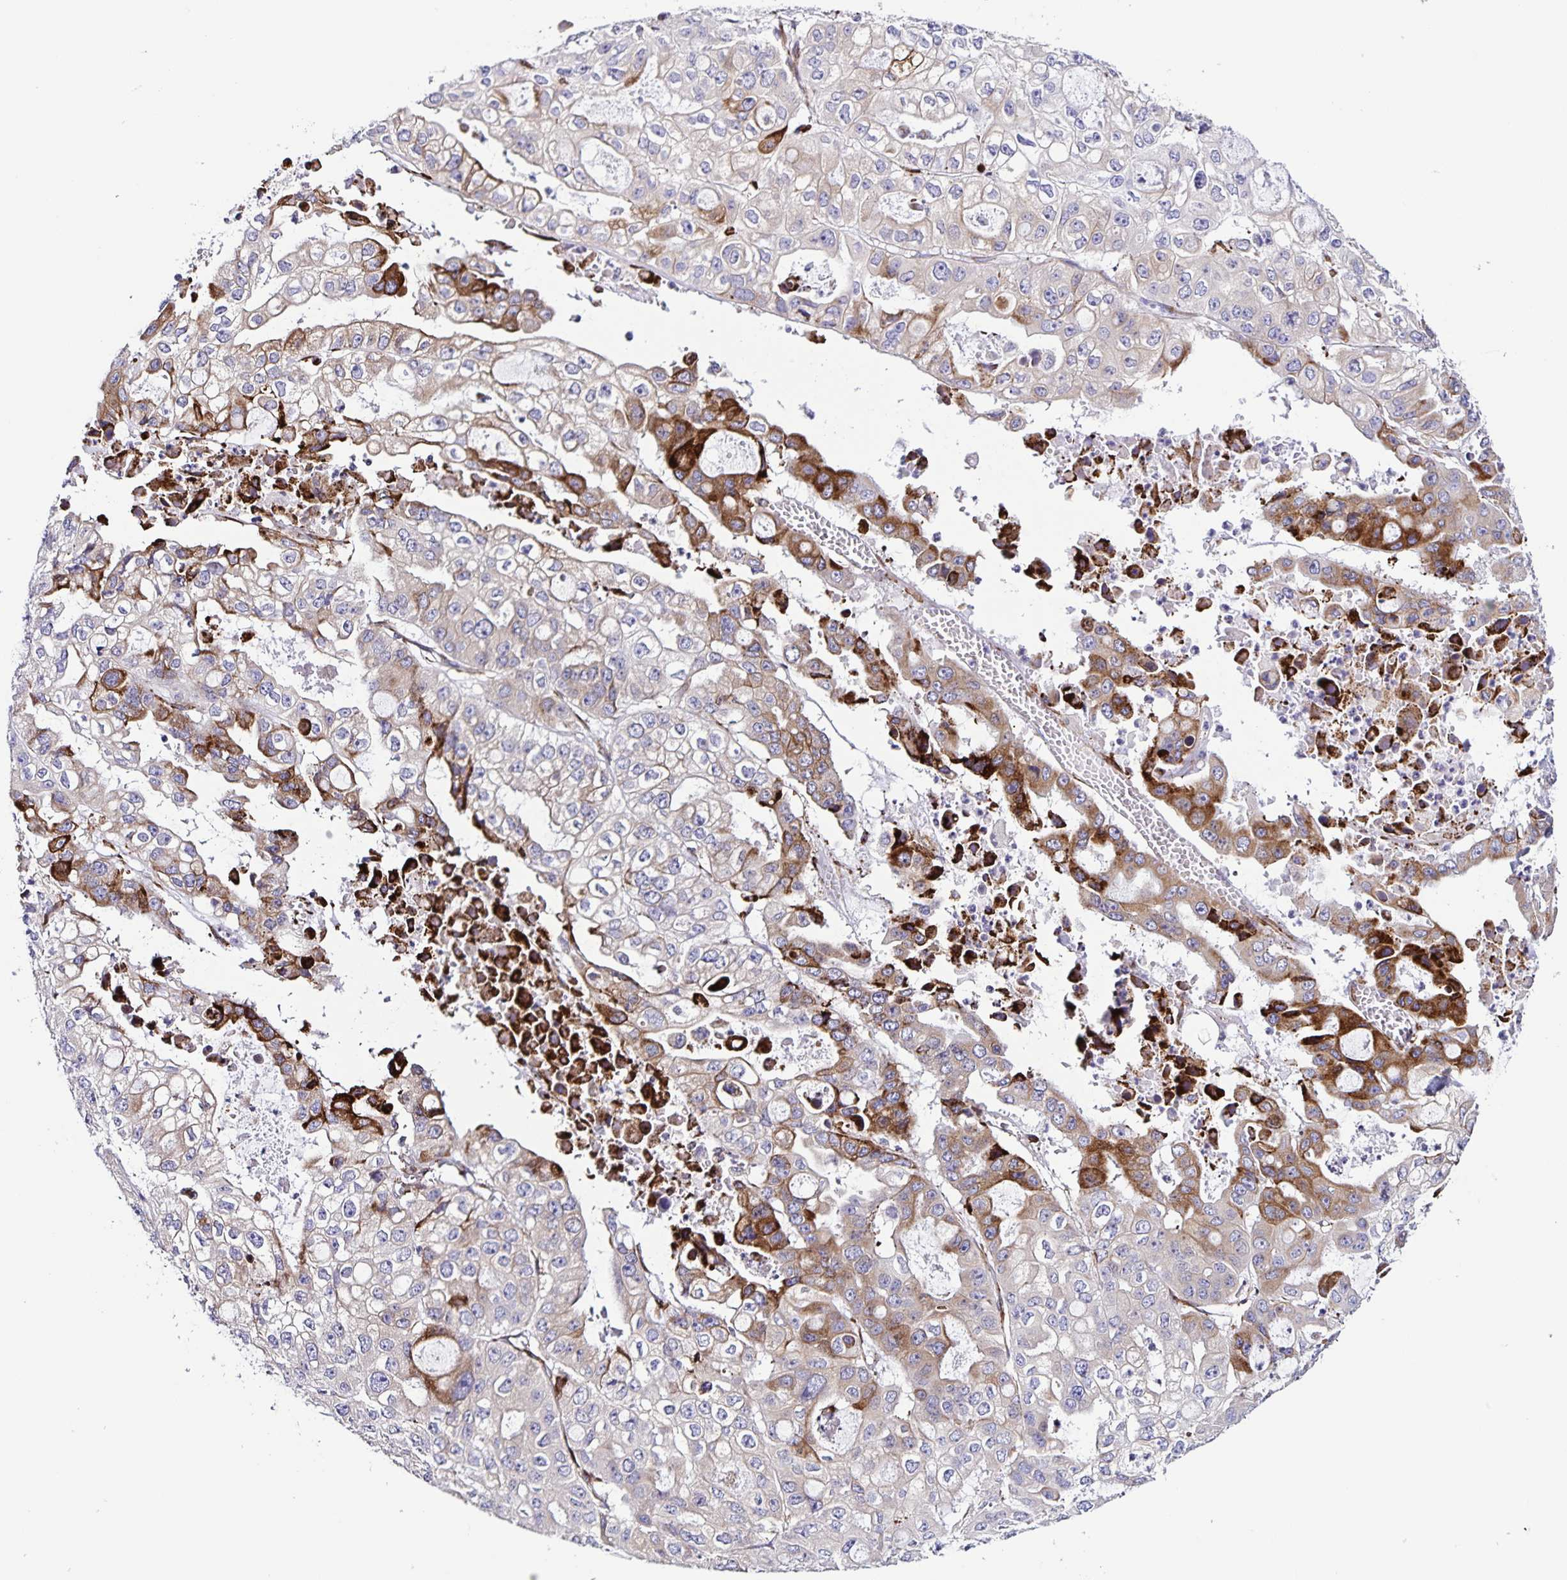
{"staining": {"intensity": "strong", "quantity": "<25%", "location": "cytoplasmic/membranous"}, "tissue": "ovarian cancer", "cell_type": "Tumor cells", "image_type": "cancer", "snomed": [{"axis": "morphology", "description": "Cystadenocarcinoma, serous, NOS"}, {"axis": "topography", "description": "Ovary"}], "caption": "Immunohistochemical staining of human ovarian serous cystadenocarcinoma exhibits medium levels of strong cytoplasmic/membranous protein expression in about <25% of tumor cells. (DAB IHC, brown staining for protein, blue staining for nuclei).", "gene": "OSBPL5", "patient": {"sex": "female", "age": 56}}